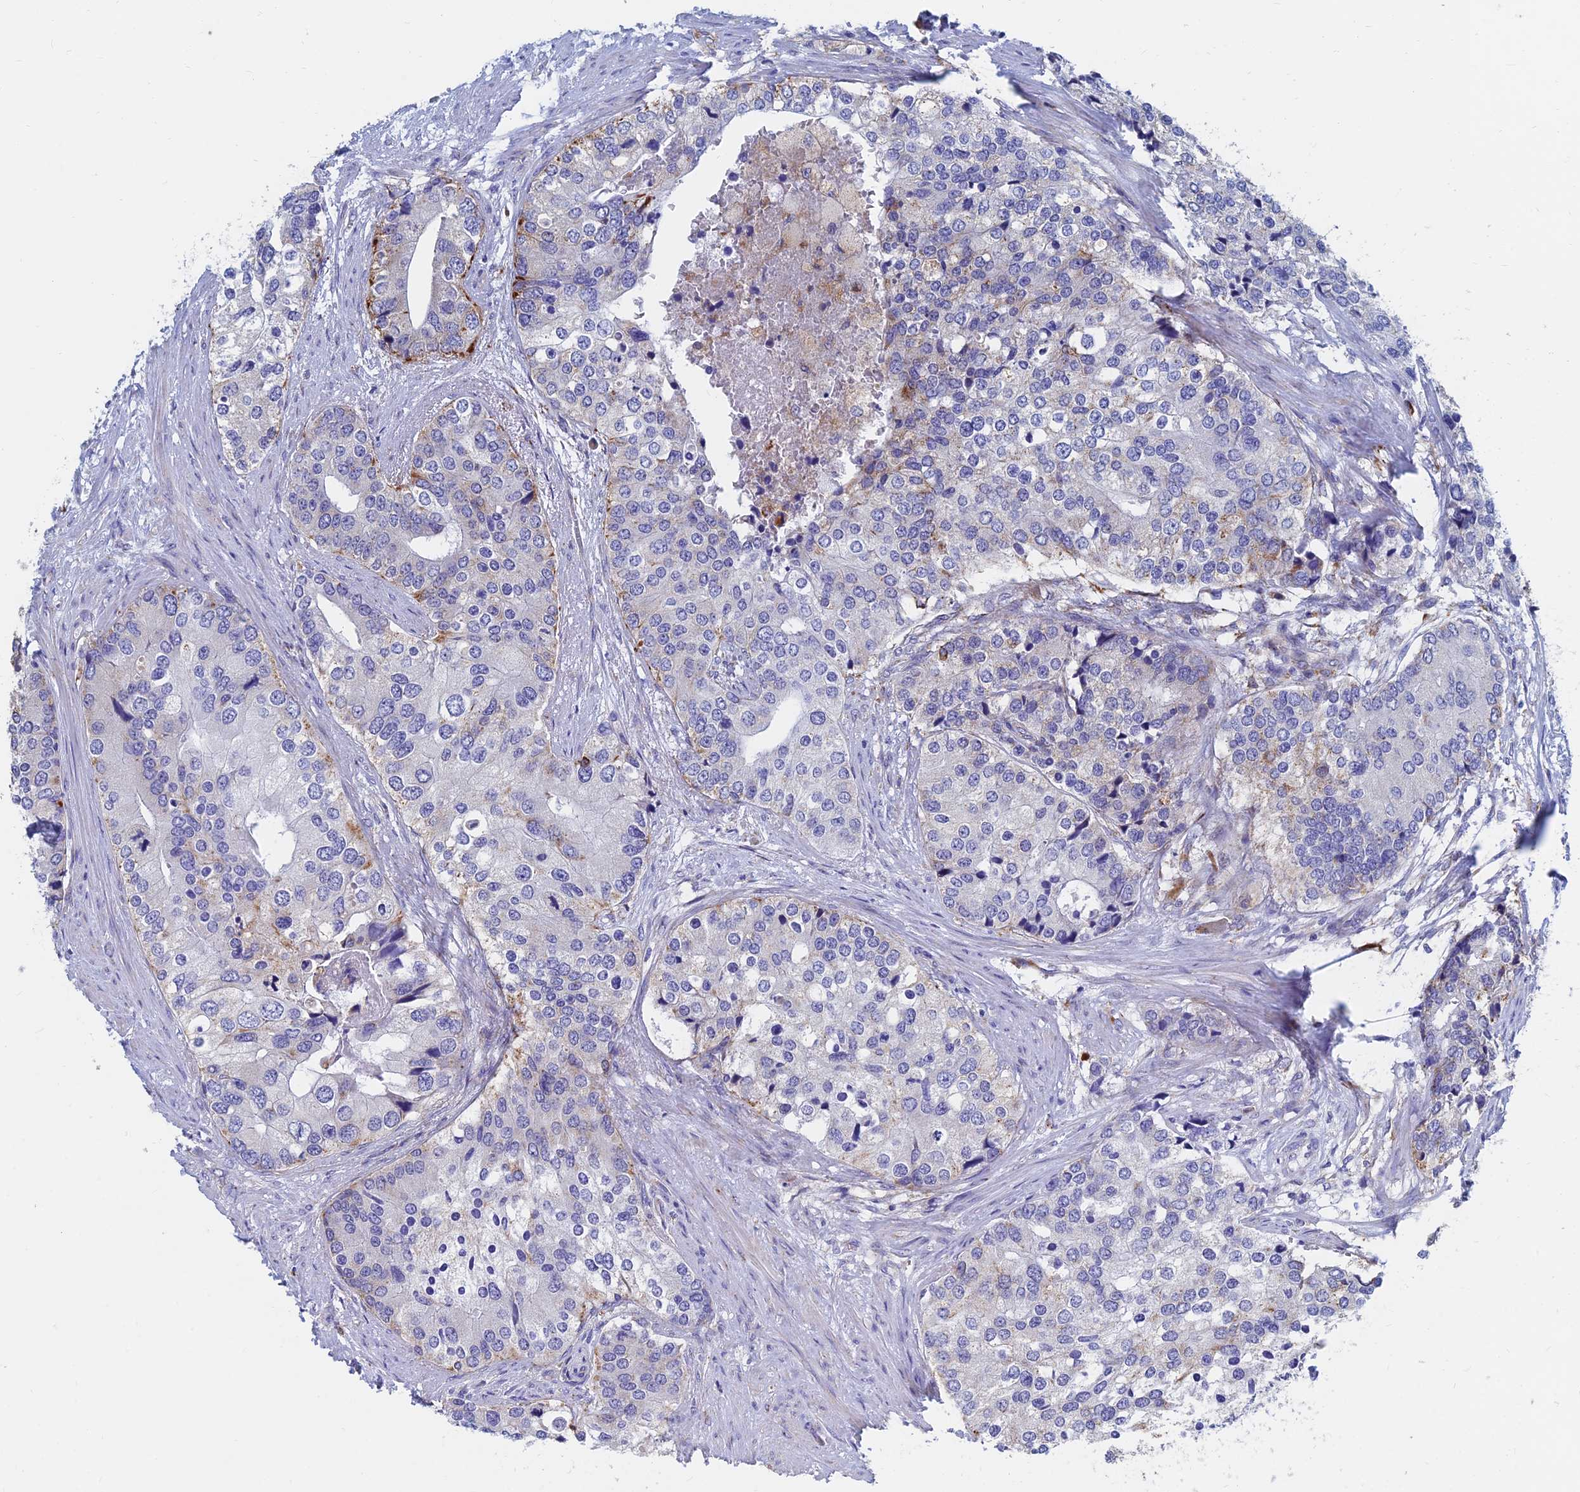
{"staining": {"intensity": "strong", "quantity": "<25%", "location": "cytoplasmic/membranous"}, "tissue": "prostate cancer", "cell_type": "Tumor cells", "image_type": "cancer", "snomed": [{"axis": "morphology", "description": "Adenocarcinoma, High grade"}, {"axis": "topography", "description": "Prostate"}], "caption": "Protein expression analysis of prostate cancer (high-grade adenocarcinoma) exhibits strong cytoplasmic/membranous staining in approximately <25% of tumor cells. The staining was performed using DAB (3,3'-diaminobenzidine) to visualize the protein expression in brown, while the nuclei were stained in blue with hematoxylin (Magnification: 20x).", "gene": "SPNS1", "patient": {"sex": "male", "age": 62}}